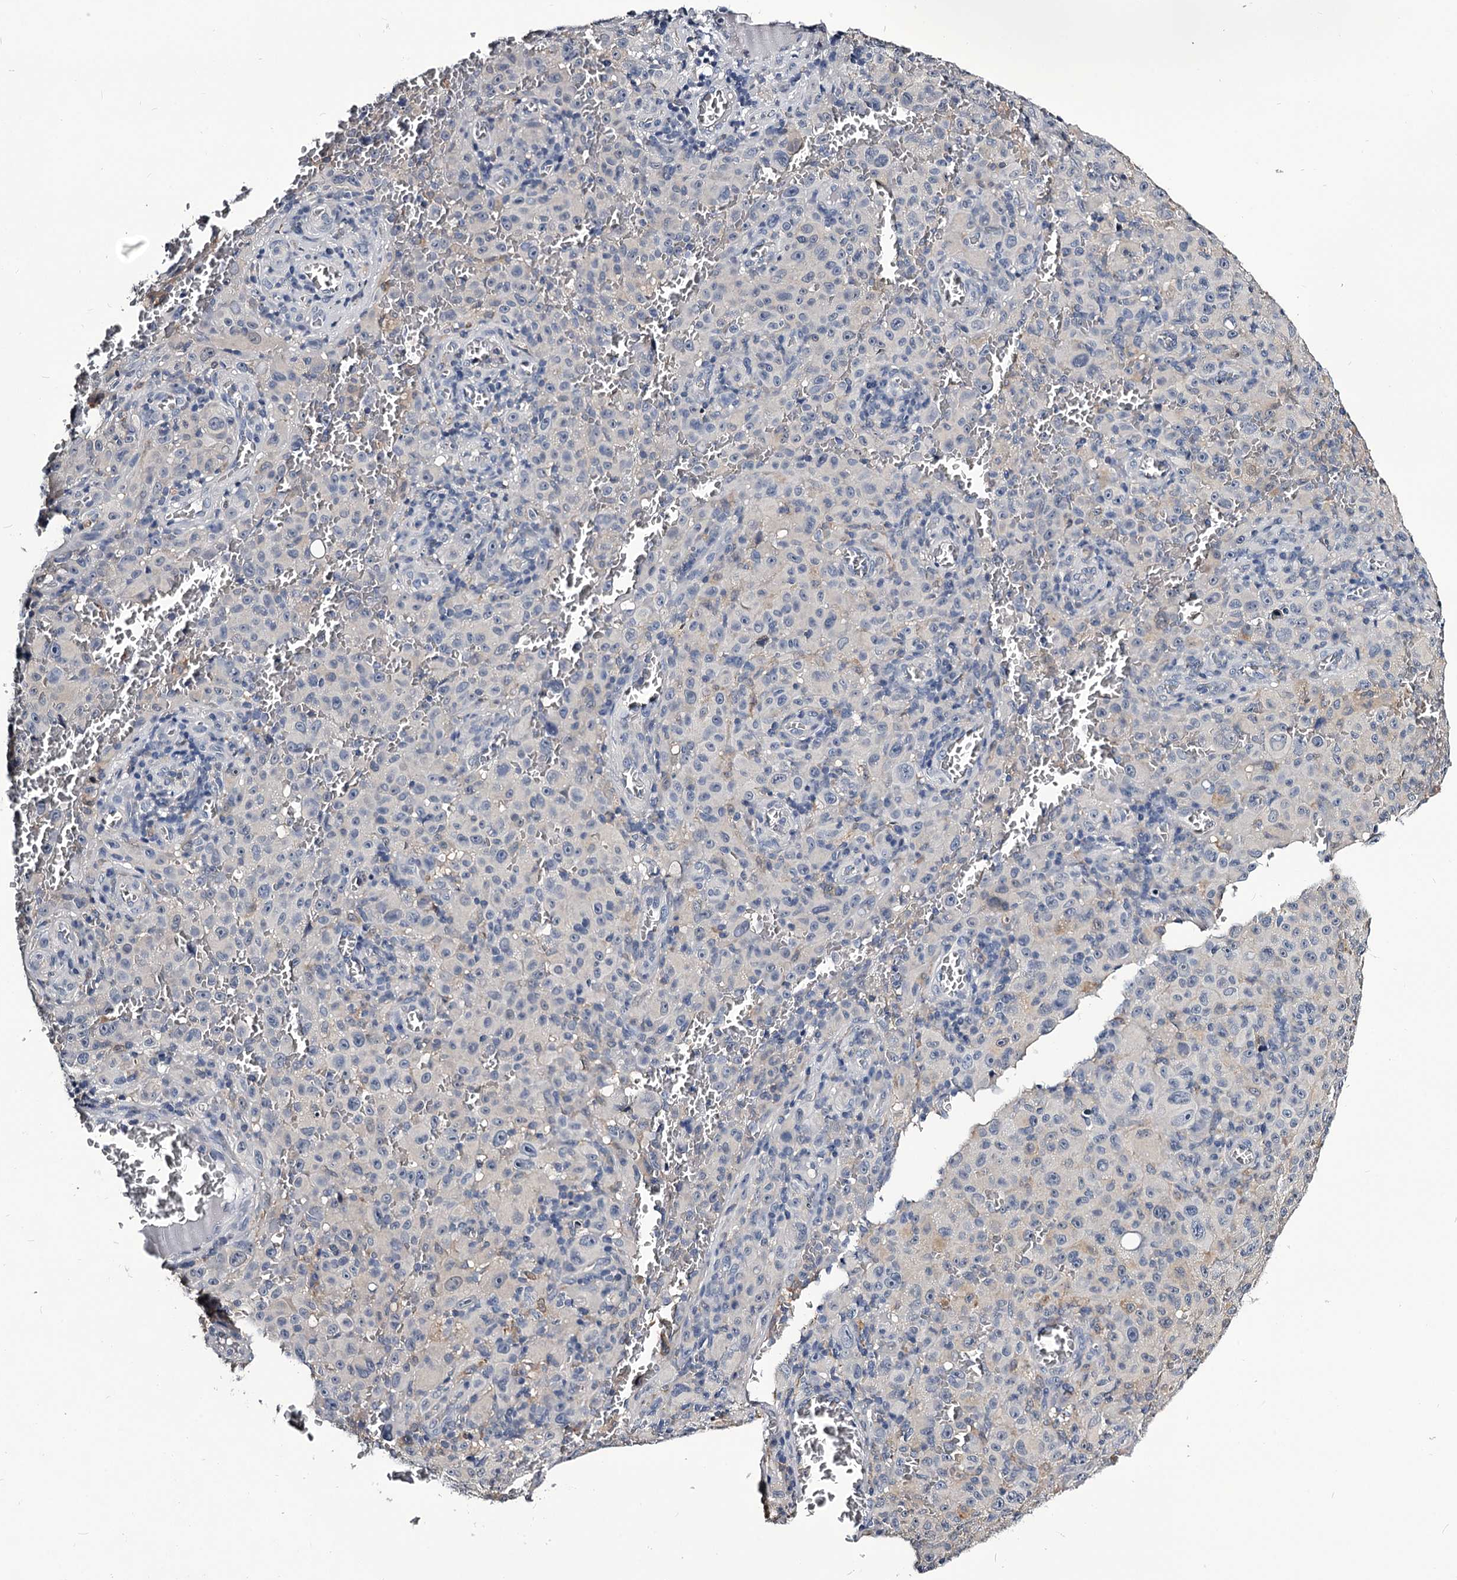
{"staining": {"intensity": "negative", "quantity": "none", "location": "none"}, "tissue": "melanoma", "cell_type": "Tumor cells", "image_type": "cancer", "snomed": [{"axis": "morphology", "description": "Malignant melanoma, NOS"}, {"axis": "topography", "description": "Skin"}], "caption": "Melanoma stained for a protein using immunohistochemistry (IHC) exhibits no positivity tumor cells.", "gene": "GSTO1", "patient": {"sex": "female", "age": 82}}